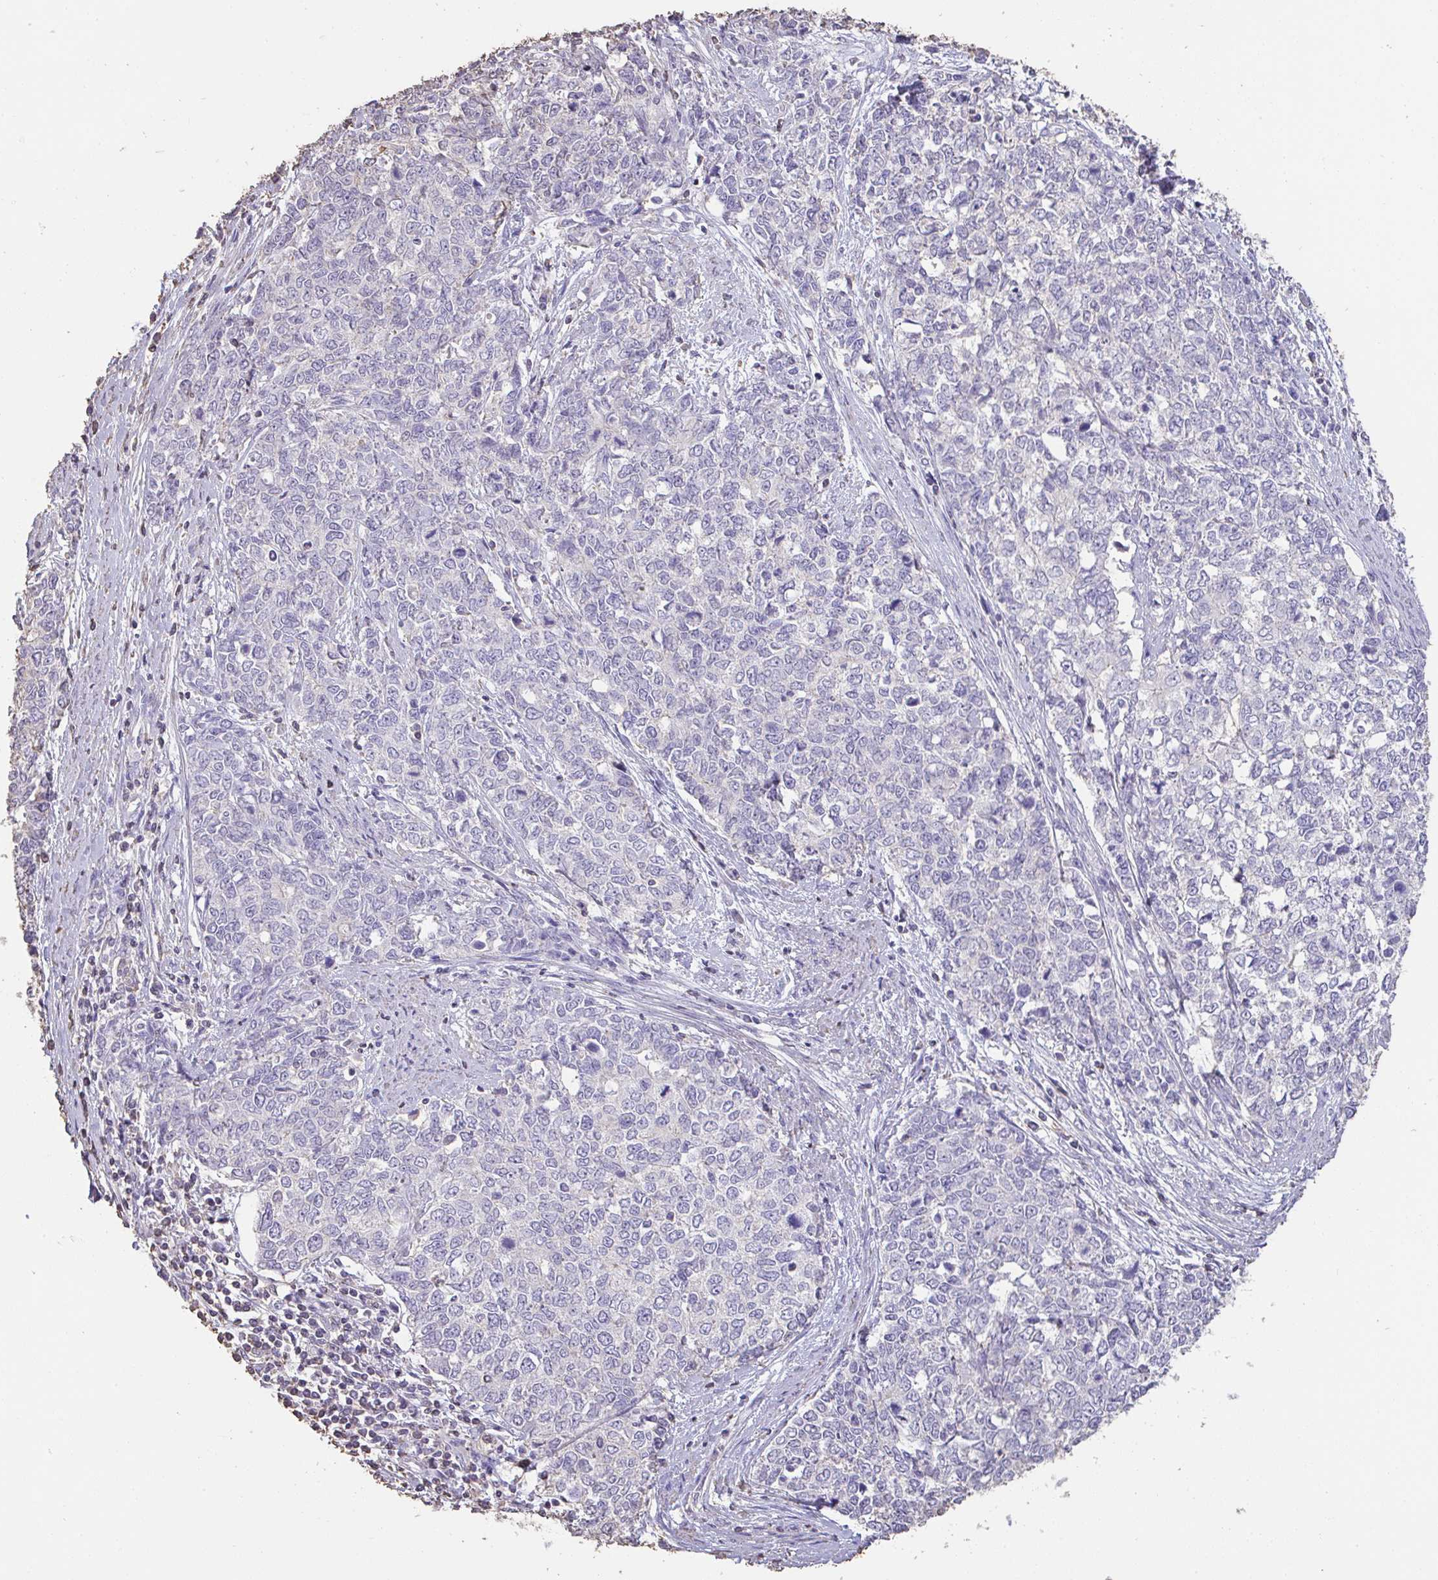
{"staining": {"intensity": "negative", "quantity": "none", "location": "none"}, "tissue": "cervical cancer", "cell_type": "Tumor cells", "image_type": "cancer", "snomed": [{"axis": "morphology", "description": "Adenocarcinoma, NOS"}, {"axis": "topography", "description": "Cervix"}], "caption": "This is a micrograph of immunohistochemistry staining of cervical cancer, which shows no positivity in tumor cells.", "gene": "IL23R", "patient": {"sex": "female", "age": 63}}